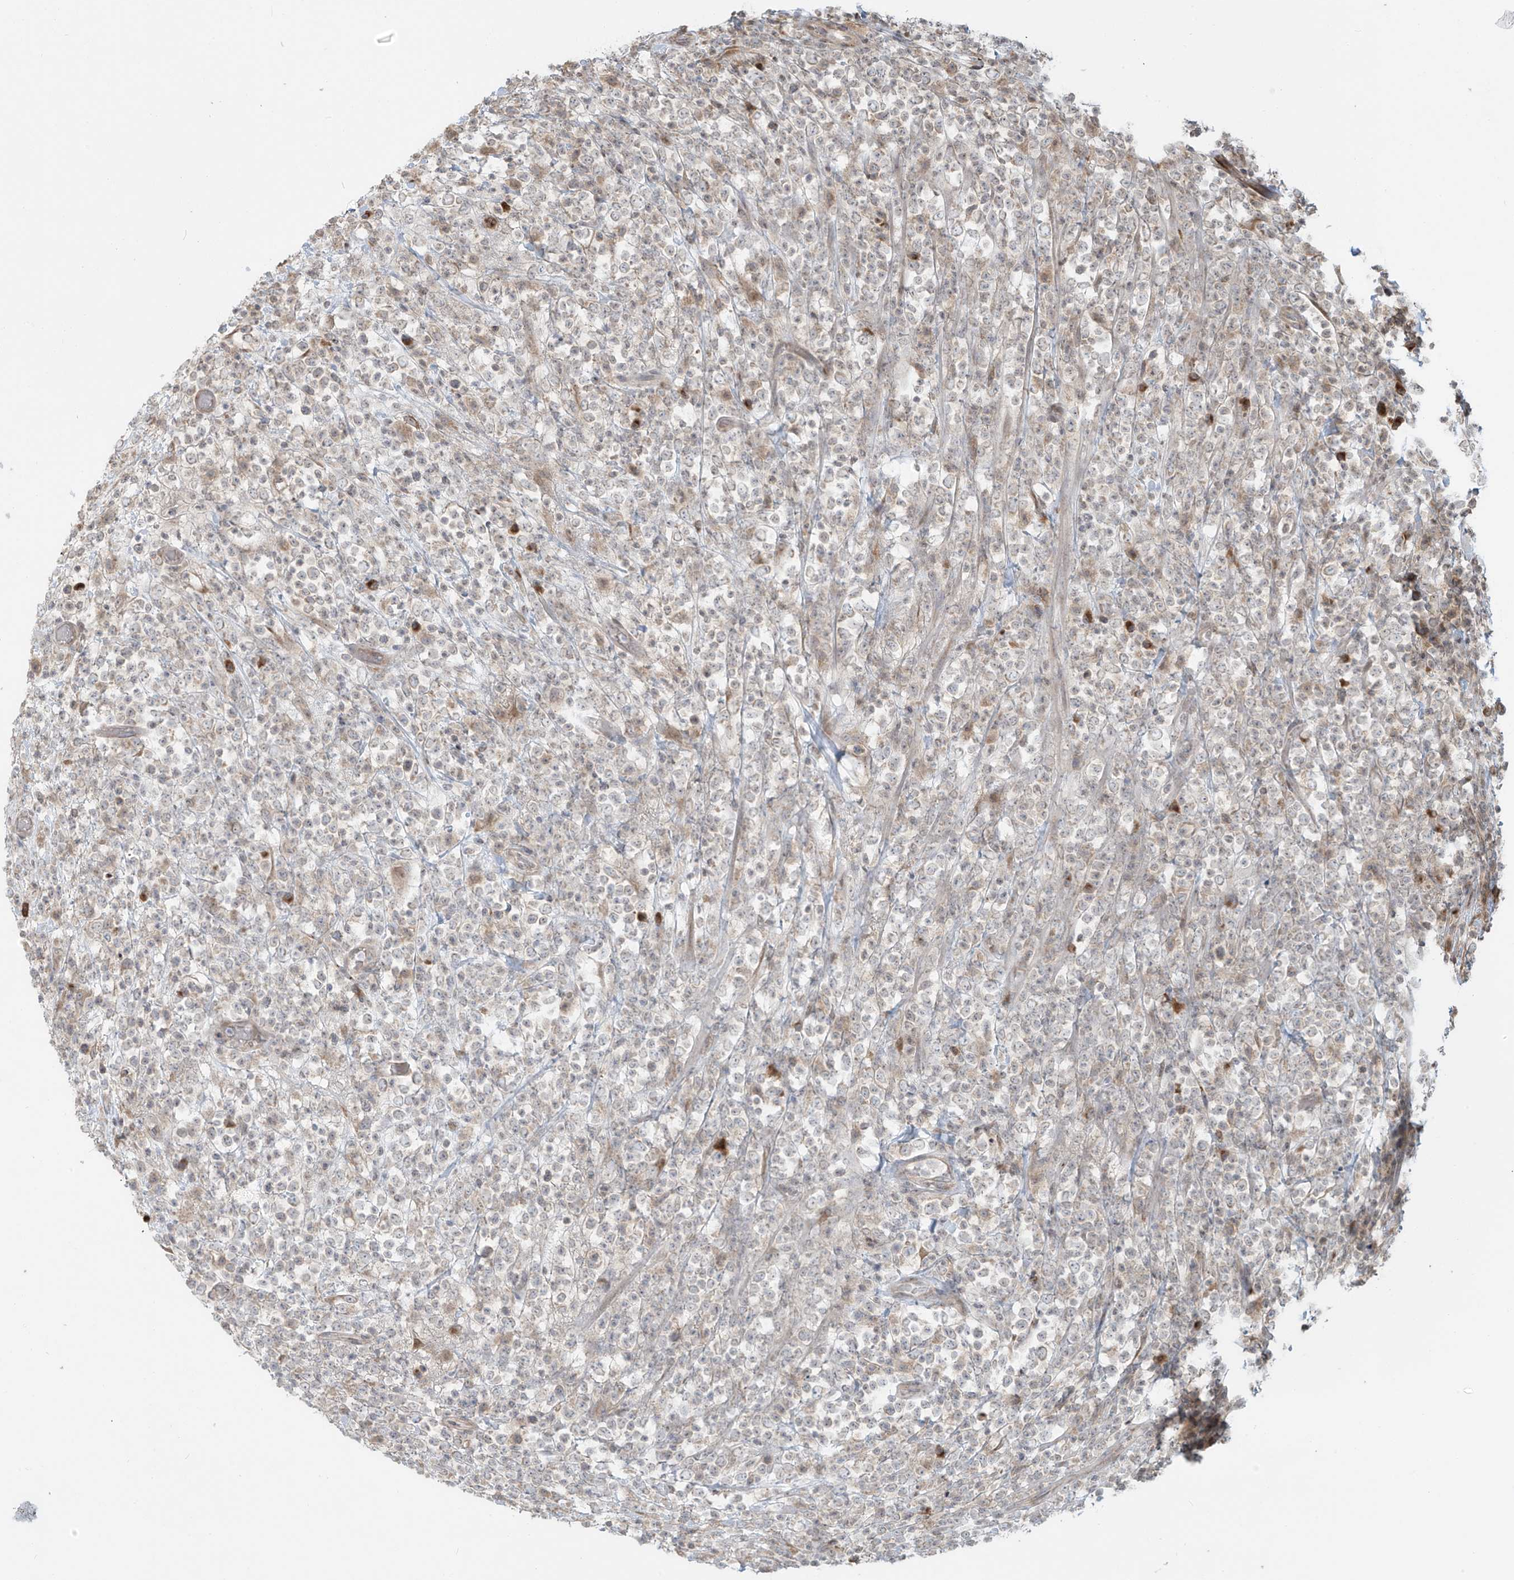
{"staining": {"intensity": "negative", "quantity": "none", "location": "none"}, "tissue": "lymphoma", "cell_type": "Tumor cells", "image_type": "cancer", "snomed": [{"axis": "morphology", "description": "Malignant lymphoma, non-Hodgkin's type, High grade"}, {"axis": "topography", "description": "Colon"}], "caption": "Tumor cells show no significant protein expression in lymphoma.", "gene": "PLEKHM3", "patient": {"sex": "female", "age": 53}}